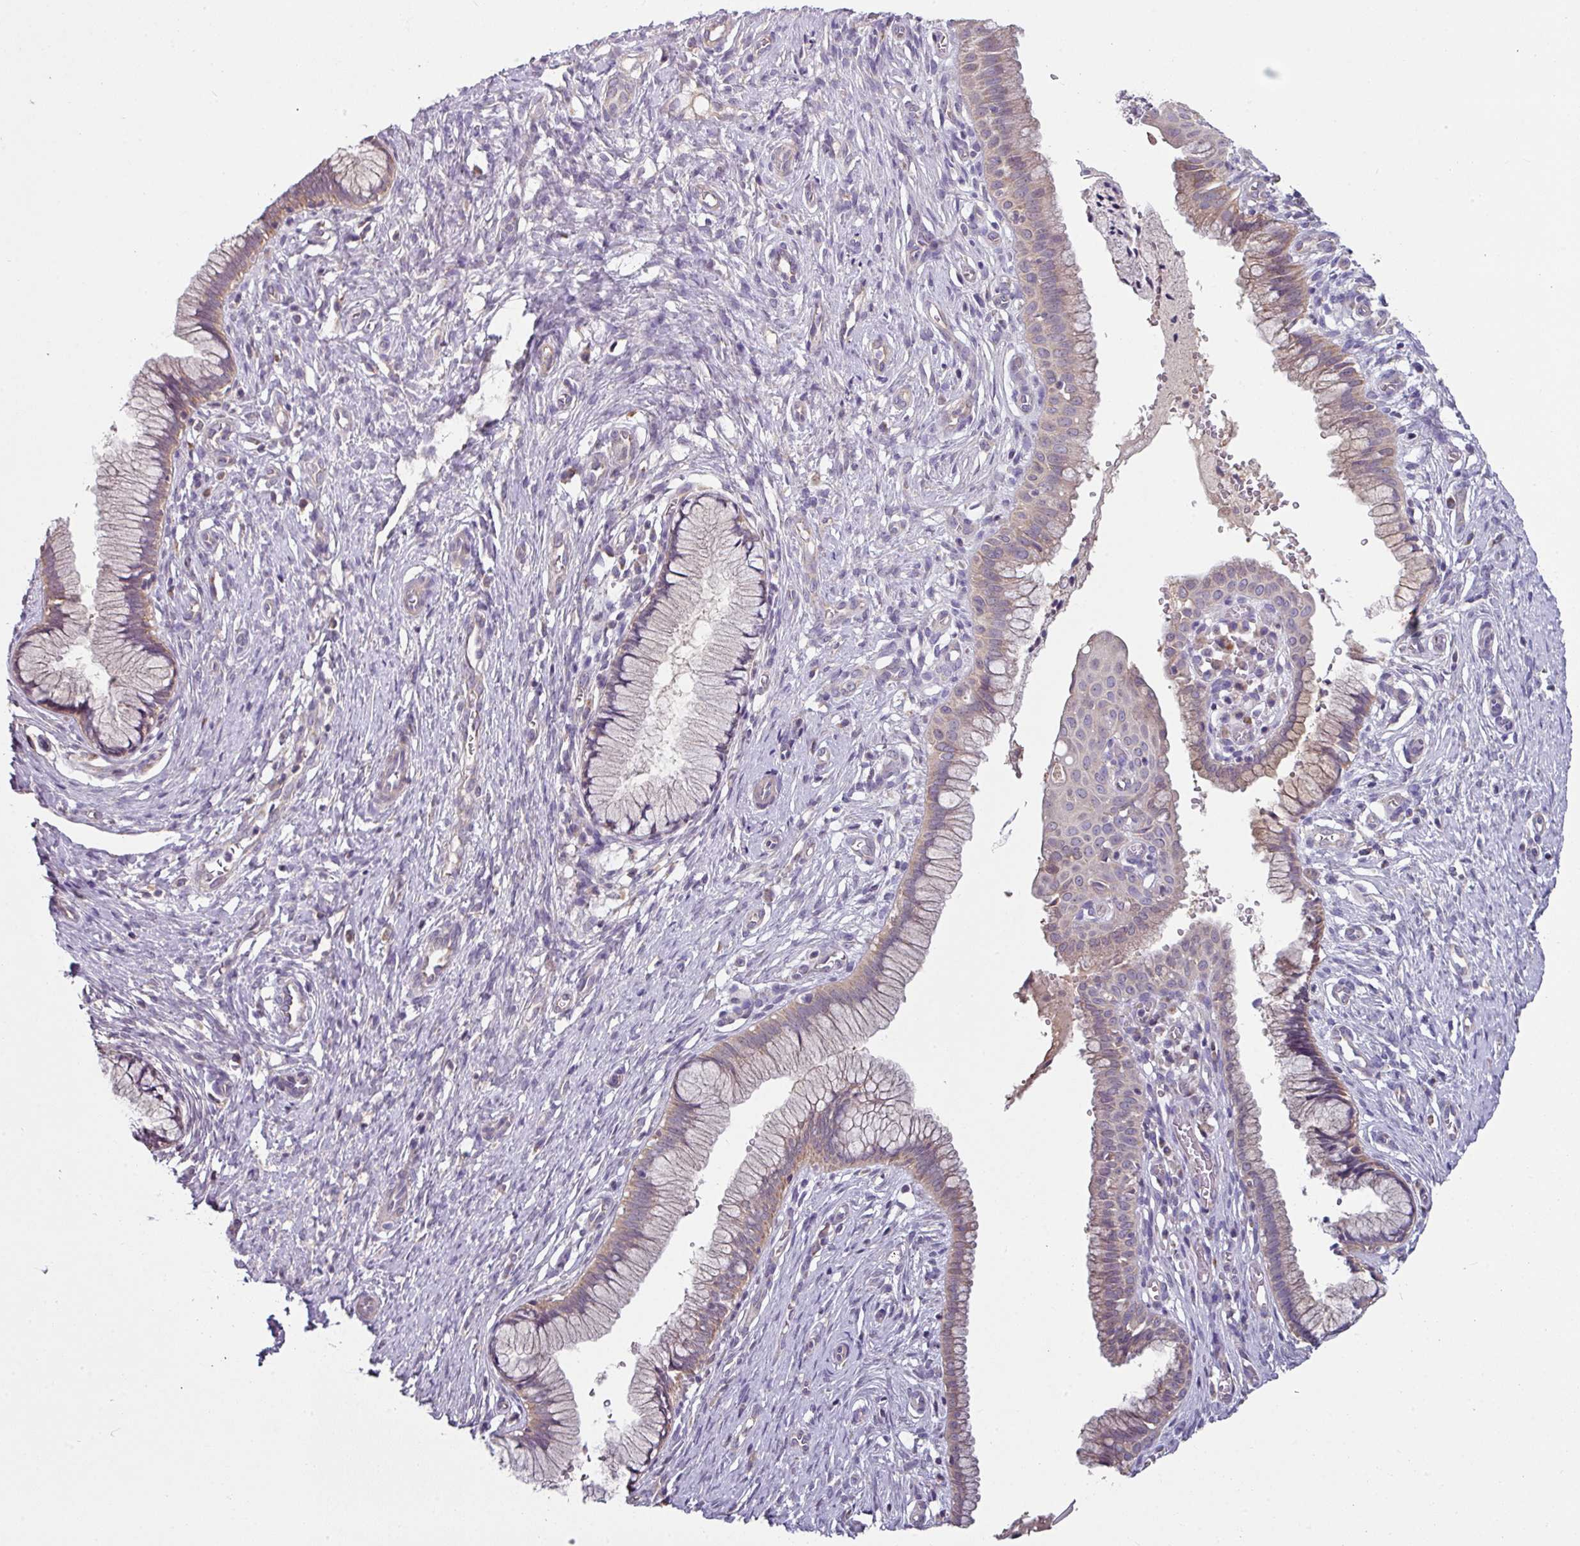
{"staining": {"intensity": "moderate", "quantity": "25%-75%", "location": "cytoplasmic/membranous"}, "tissue": "cervix", "cell_type": "Glandular cells", "image_type": "normal", "snomed": [{"axis": "morphology", "description": "Normal tissue, NOS"}, {"axis": "topography", "description": "Cervix"}], "caption": "Cervix was stained to show a protein in brown. There is medium levels of moderate cytoplasmic/membranous positivity in about 25%-75% of glandular cells. The staining is performed using DAB brown chromogen to label protein expression. The nuclei are counter-stained blue using hematoxylin.", "gene": "LRRC9", "patient": {"sex": "female", "age": 36}}